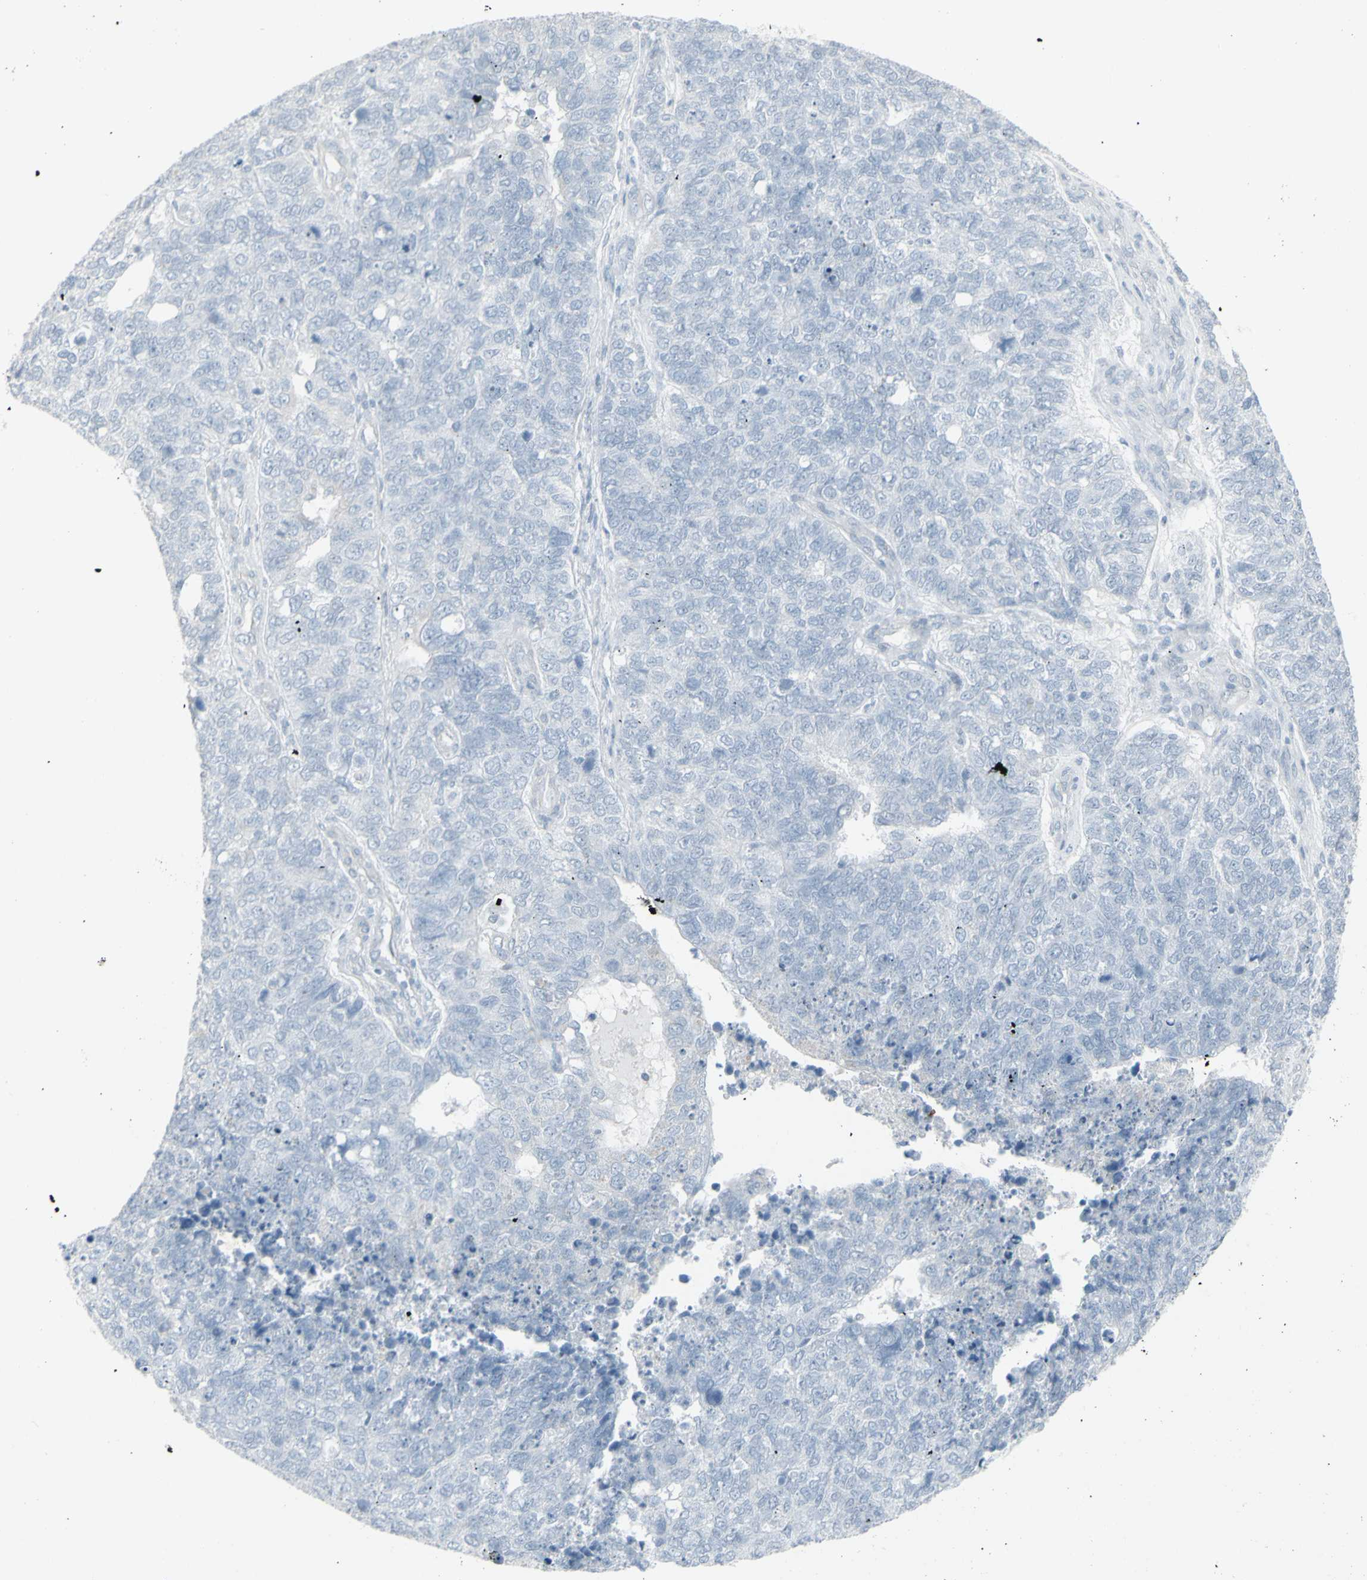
{"staining": {"intensity": "negative", "quantity": "none", "location": "none"}, "tissue": "cervical cancer", "cell_type": "Tumor cells", "image_type": "cancer", "snomed": [{"axis": "morphology", "description": "Squamous cell carcinoma, NOS"}, {"axis": "topography", "description": "Cervix"}], "caption": "Immunohistochemical staining of human cervical cancer (squamous cell carcinoma) demonstrates no significant staining in tumor cells. Brightfield microscopy of immunohistochemistry stained with DAB (3,3'-diaminobenzidine) (brown) and hematoxylin (blue), captured at high magnification.", "gene": "YBX2", "patient": {"sex": "female", "age": 63}}